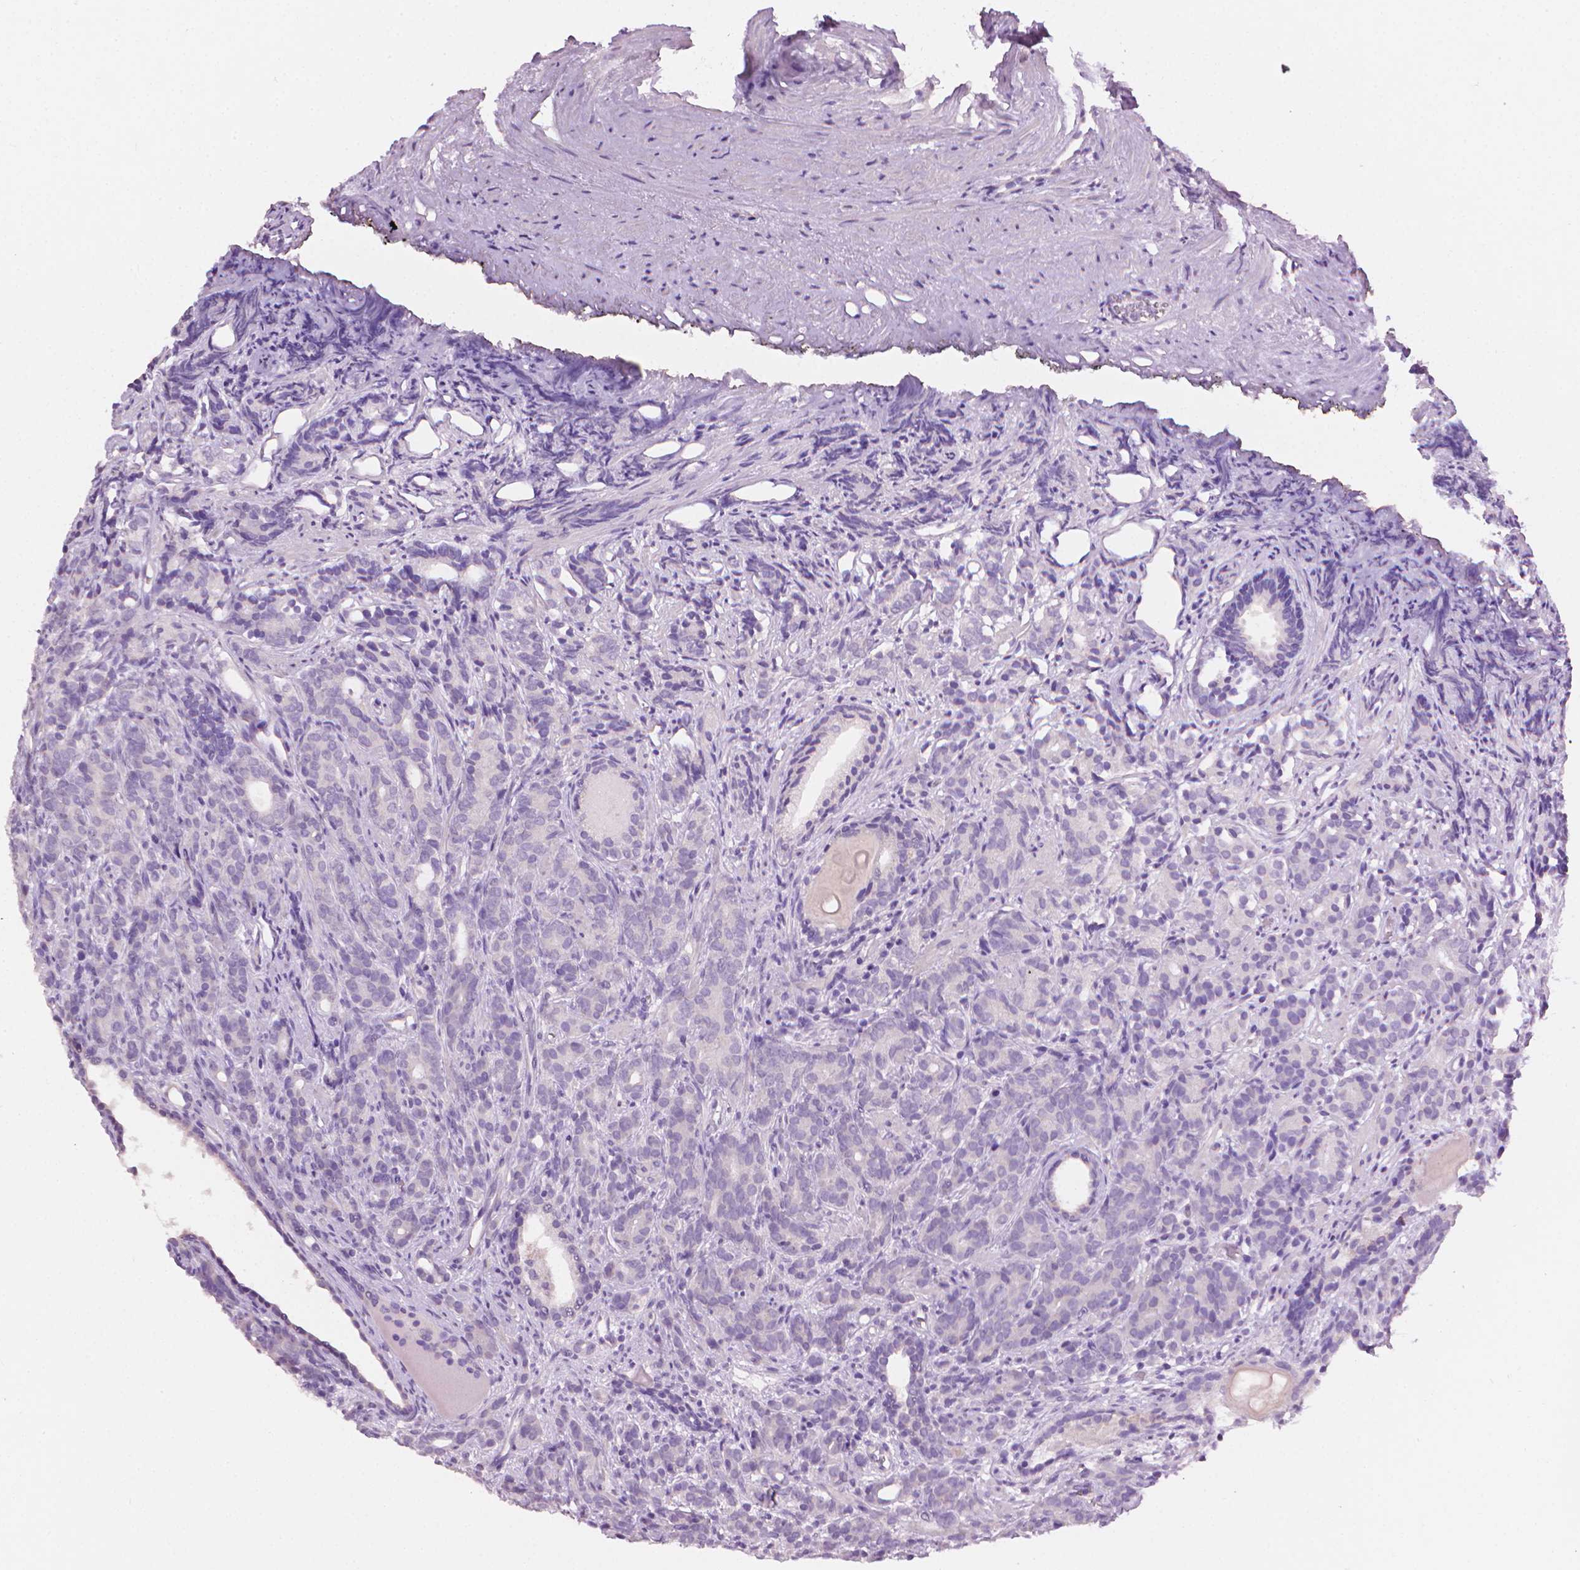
{"staining": {"intensity": "negative", "quantity": "none", "location": "none"}, "tissue": "prostate cancer", "cell_type": "Tumor cells", "image_type": "cancer", "snomed": [{"axis": "morphology", "description": "Adenocarcinoma, High grade"}, {"axis": "topography", "description": "Prostate"}], "caption": "Immunohistochemistry (IHC) image of neoplastic tissue: high-grade adenocarcinoma (prostate) stained with DAB reveals no significant protein expression in tumor cells.", "gene": "MLANA", "patient": {"sex": "male", "age": 84}}